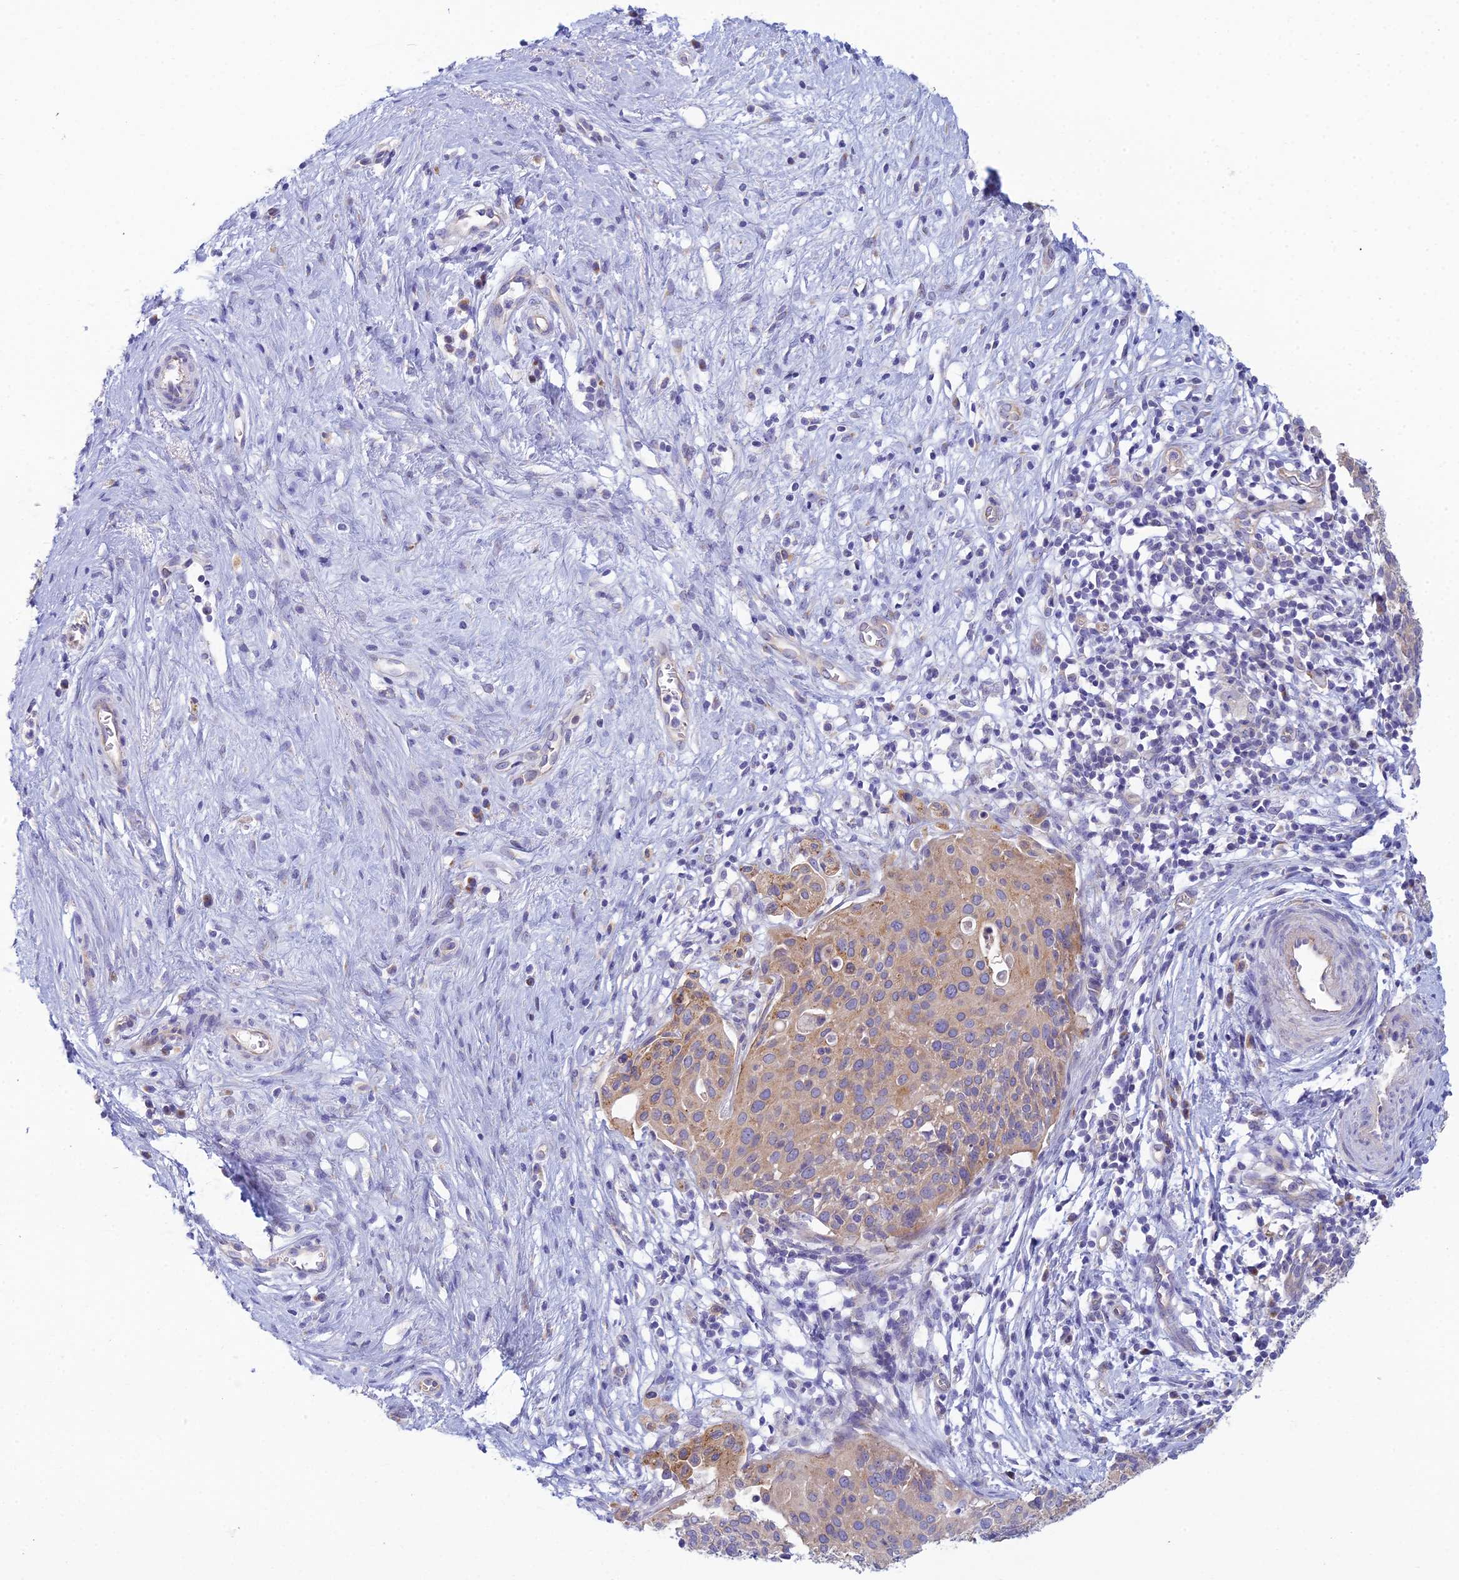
{"staining": {"intensity": "negative", "quantity": "none", "location": "none"}, "tissue": "cervical cancer", "cell_type": "Tumor cells", "image_type": "cancer", "snomed": [{"axis": "morphology", "description": "Squamous cell carcinoma, NOS"}, {"axis": "topography", "description": "Cervix"}], "caption": "Protein analysis of cervical squamous cell carcinoma reveals no significant expression in tumor cells.", "gene": "ZNF564", "patient": {"sex": "female", "age": 44}}